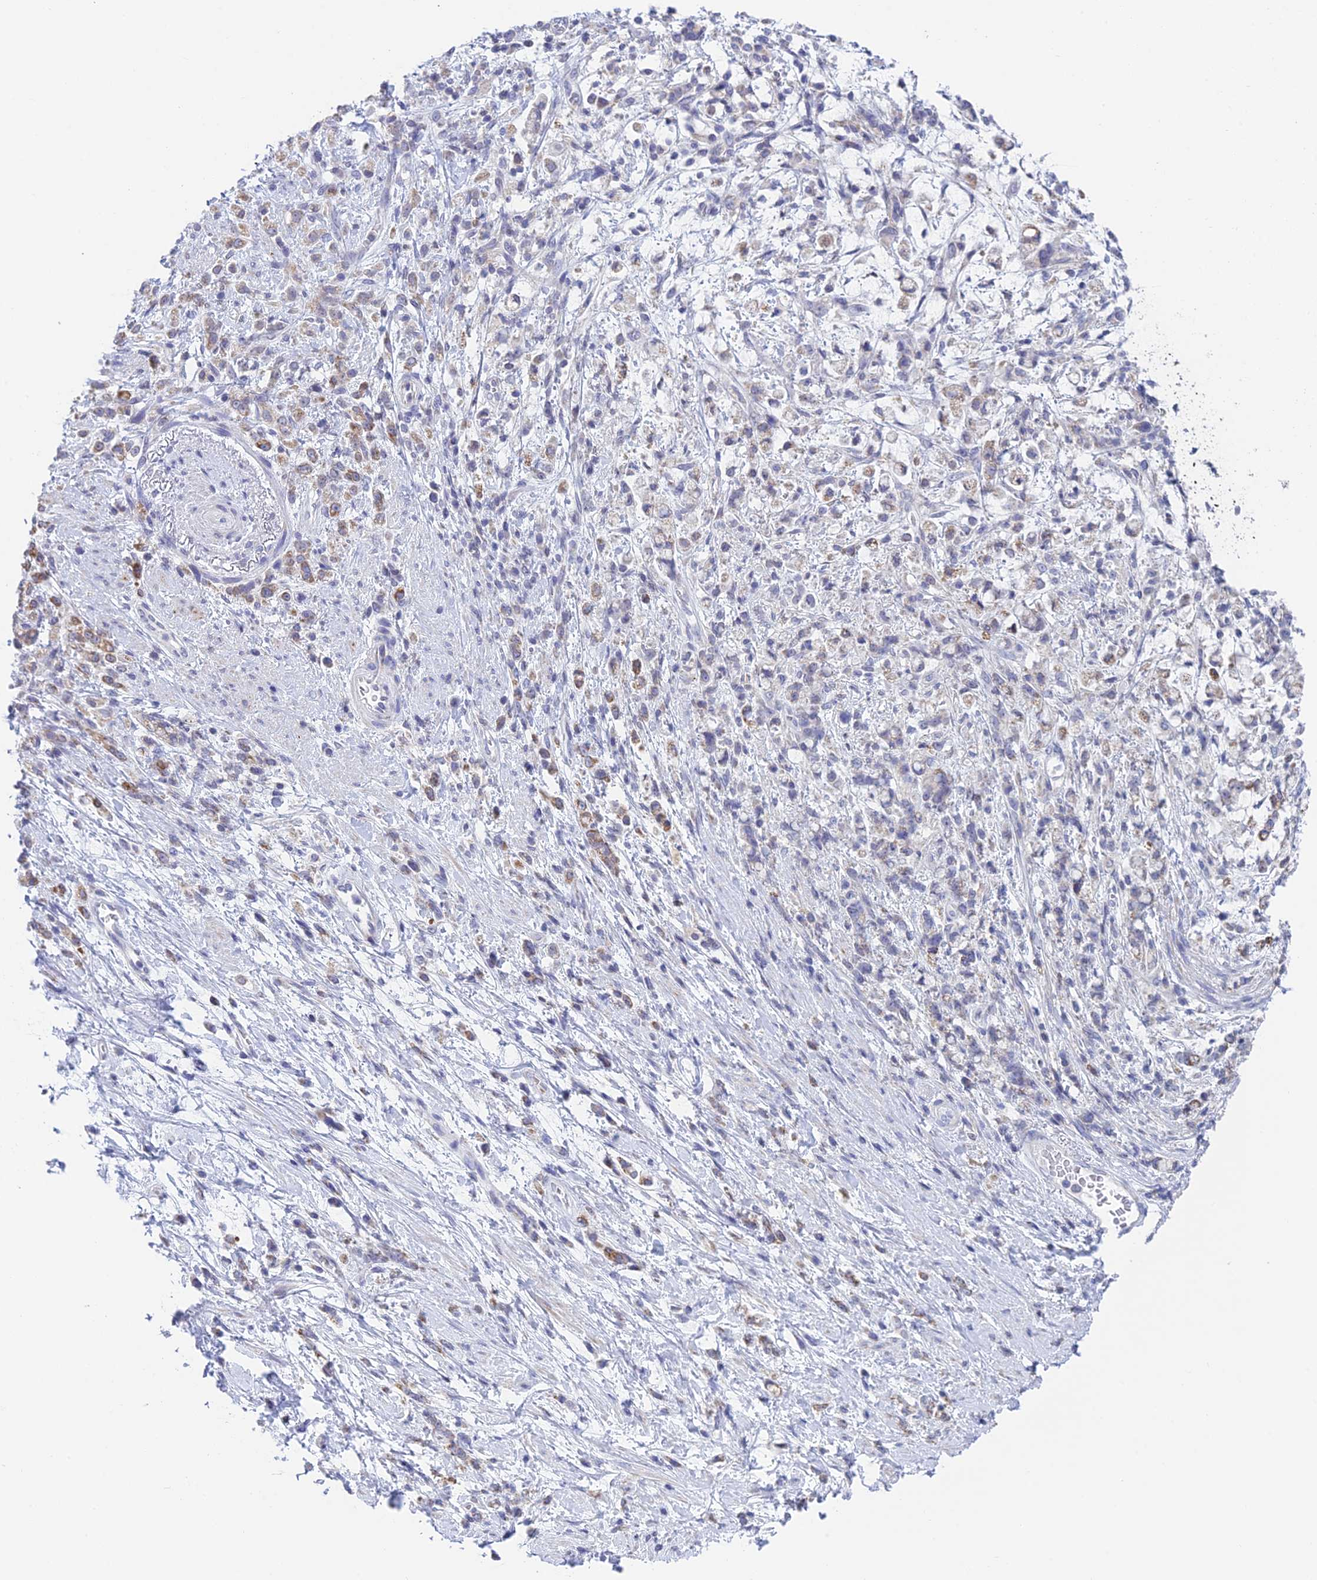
{"staining": {"intensity": "moderate", "quantity": "<25%", "location": "cytoplasmic/membranous"}, "tissue": "stomach cancer", "cell_type": "Tumor cells", "image_type": "cancer", "snomed": [{"axis": "morphology", "description": "Adenocarcinoma, NOS"}, {"axis": "topography", "description": "Stomach"}], "caption": "Tumor cells exhibit moderate cytoplasmic/membranous expression in approximately <25% of cells in adenocarcinoma (stomach).", "gene": "REXO5", "patient": {"sex": "female", "age": 60}}